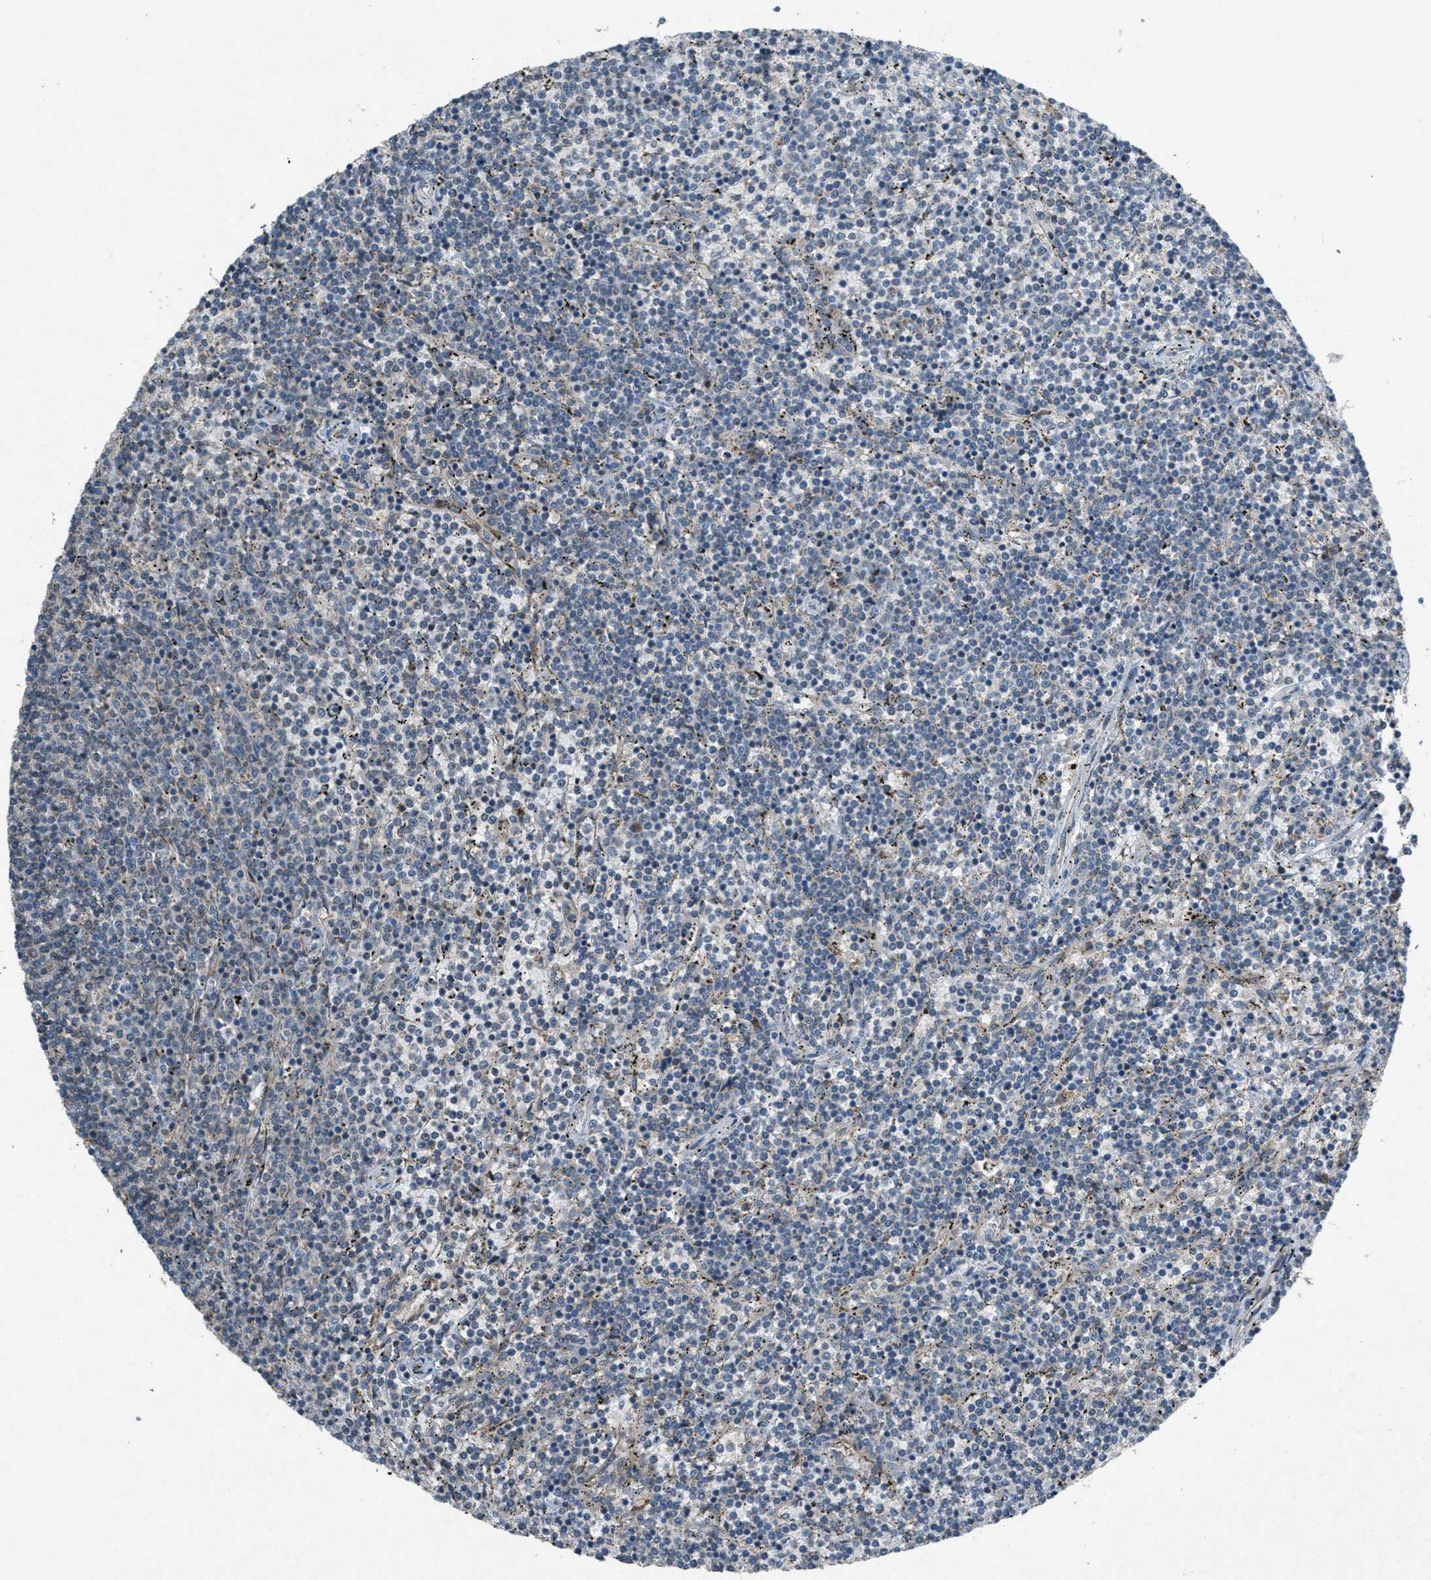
{"staining": {"intensity": "negative", "quantity": "none", "location": "none"}, "tissue": "lymphoma", "cell_type": "Tumor cells", "image_type": "cancer", "snomed": [{"axis": "morphology", "description": "Malignant lymphoma, non-Hodgkin's type, Low grade"}, {"axis": "topography", "description": "Spleen"}], "caption": "Tumor cells are negative for brown protein staining in lymphoma.", "gene": "PPP1R15A", "patient": {"sex": "female", "age": 50}}